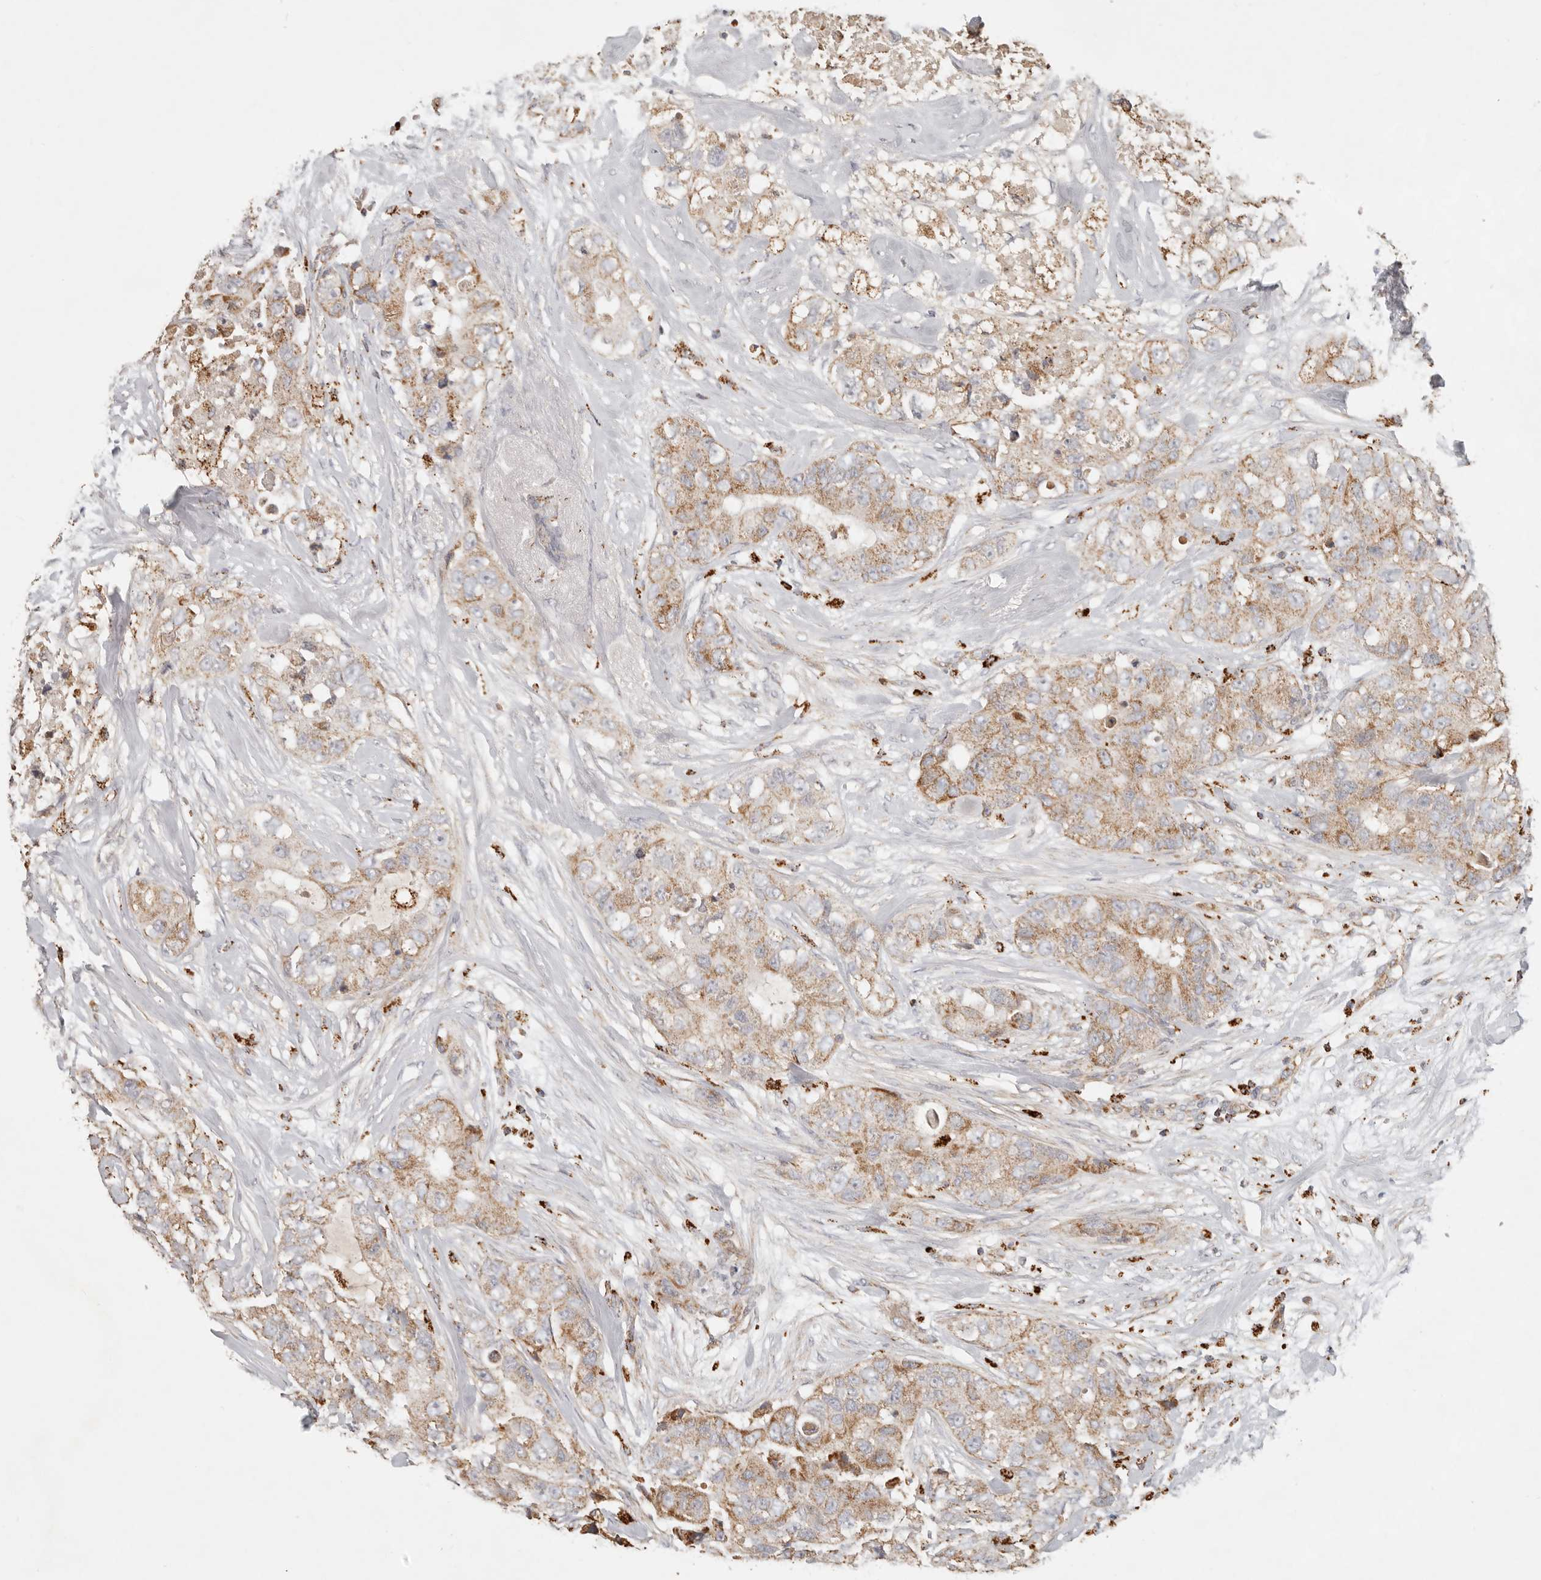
{"staining": {"intensity": "moderate", "quantity": ">75%", "location": "cytoplasmic/membranous"}, "tissue": "breast cancer", "cell_type": "Tumor cells", "image_type": "cancer", "snomed": [{"axis": "morphology", "description": "Duct carcinoma"}, {"axis": "topography", "description": "Breast"}], "caption": "Immunohistochemical staining of breast cancer (invasive ductal carcinoma) reveals moderate cytoplasmic/membranous protein expression in about >75% of tumor cells.", "gene": "ARHGEF10L", "patient": {"sex": "female", "age": 62}}